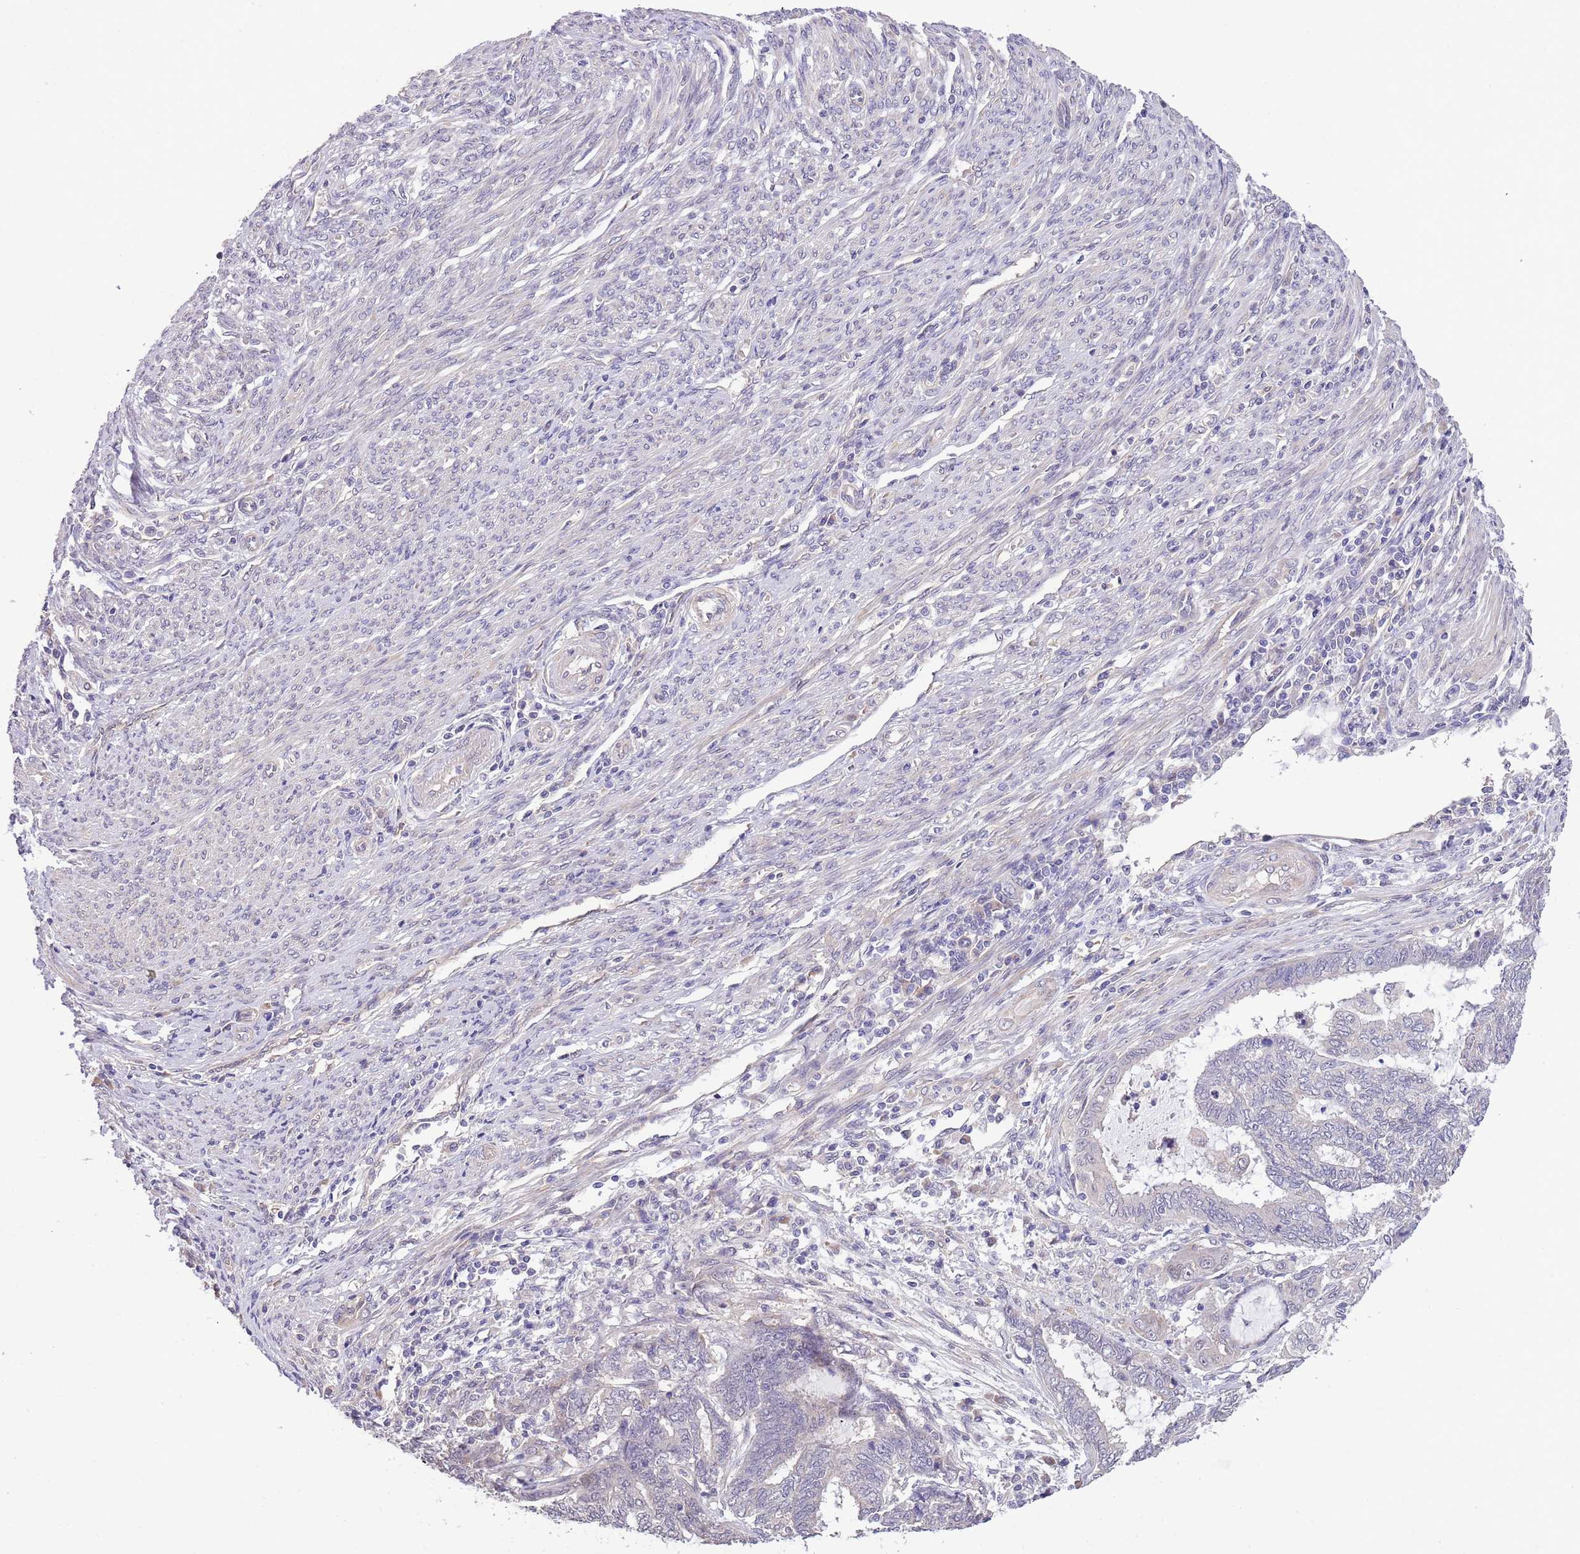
{"staining": {"intensity": "negative", "quantity": "none", "location": "none"}, "tissue": "endometrial cancer", "cell_type": "Tumor cells", "image_type": "cancer", "snomed": [{"axis": "morphology", "description": "Adenocarcinoma, NOS"}, {"axis": "topography", "description": "Uterus"}, {"axis": "topography", "description": "Endometrium"}], "caption": "Immunohistochemical staining of endometrial adenocarcinoma shows no significant positivity in tumor cells. (DAB (3,3'-diaminobenzidine) IHC with hematoxylin counter stain).", "gene": "LIPJ", "patient": {"sex": "female", "age": 70}}